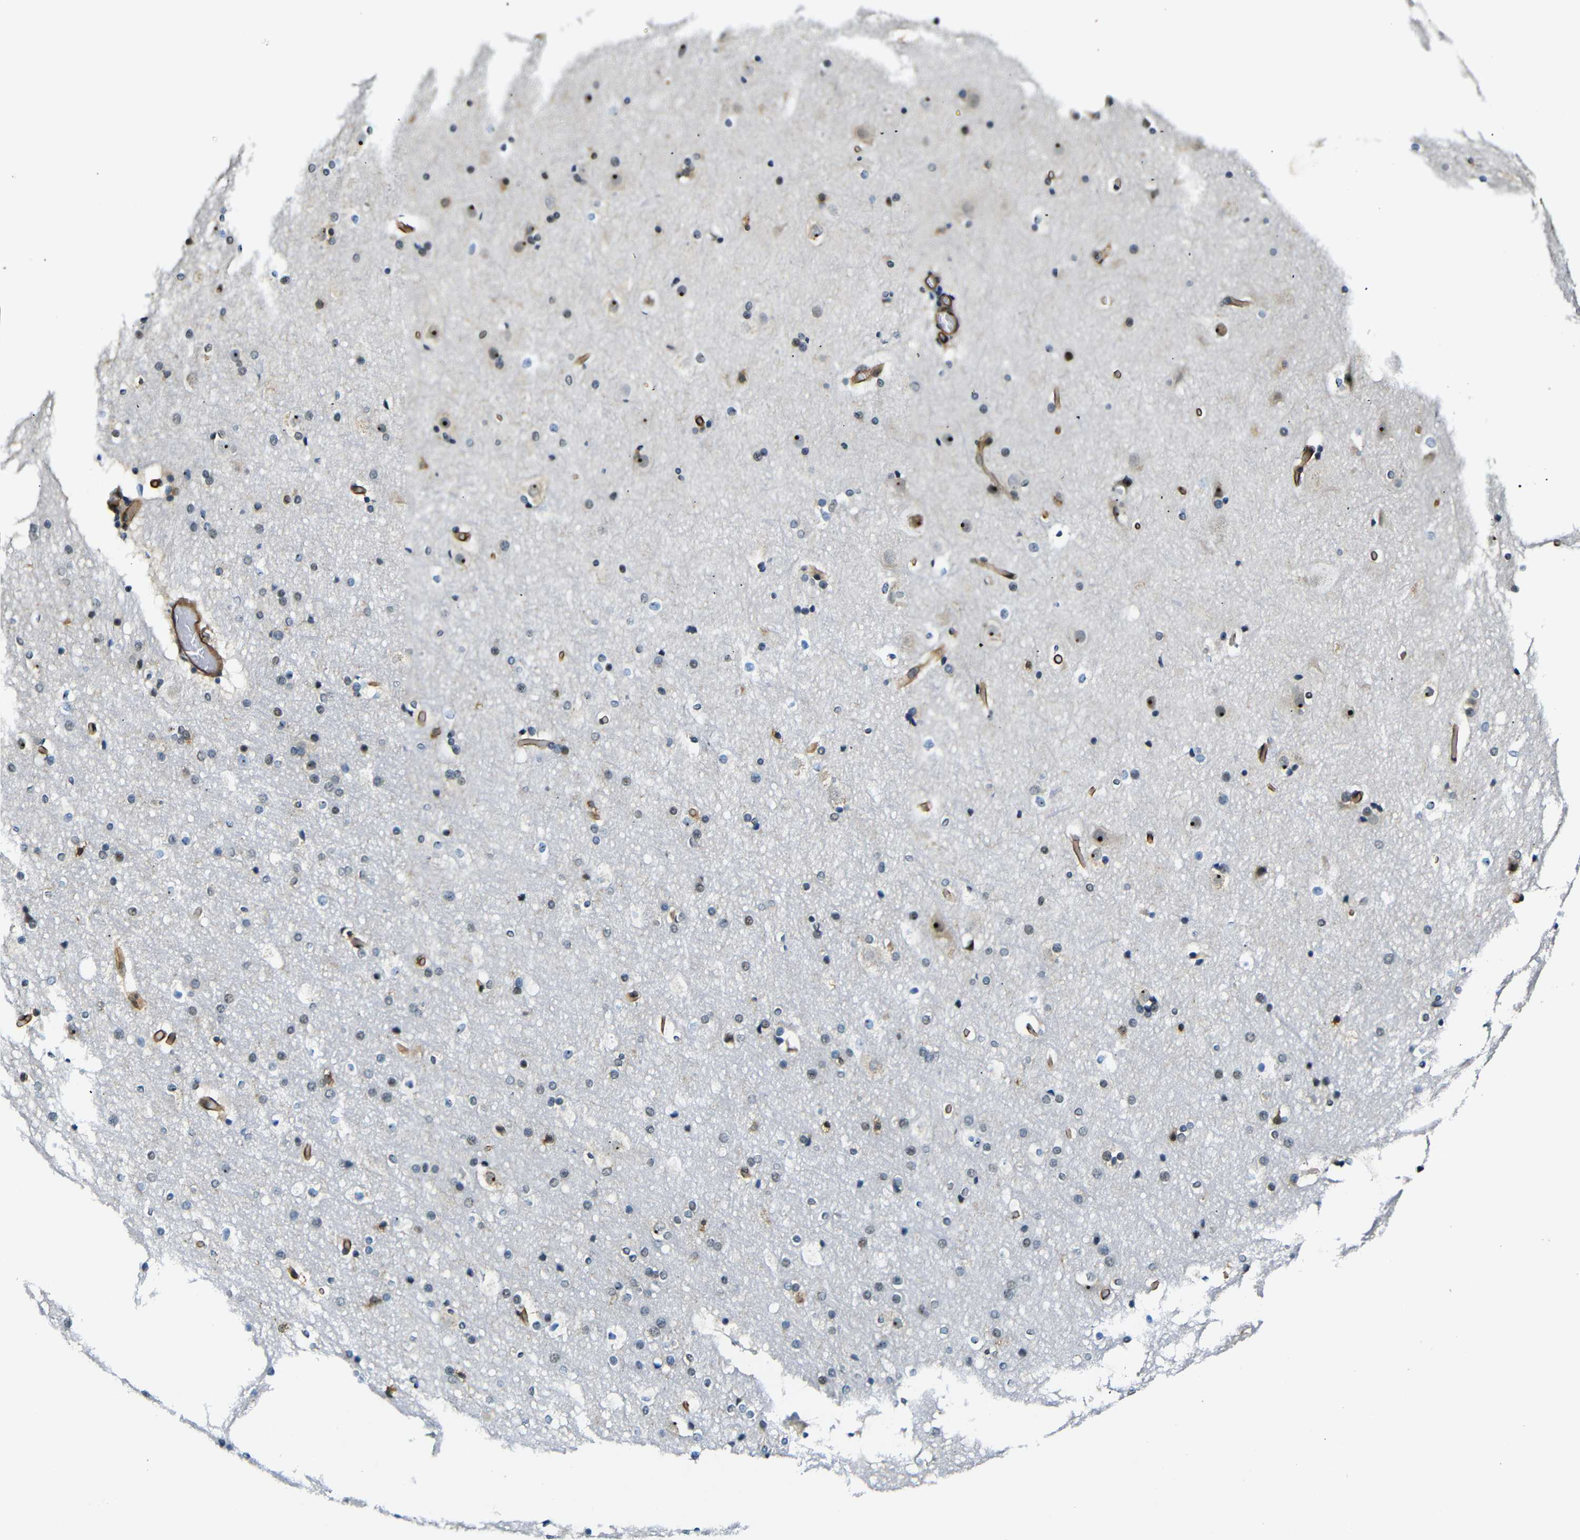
{"staining": {"intensity": "moderate", "quantity": ">75%", "location": "cytoplasmic/membranous"}, "tissue": "cerebral cortex", "cell_type": "Endothelial cells", "image_type": "normal", "snomed": [{"axis": "morphology", "description": "Normal tissue, NOS"}, {"axis": "topography", "description": "Cerebral cortex"}], "caption": "Cerebral cortex stained with DAB (3,3'-diaminobenzidine) immunohistochemistry (IHC) displays medium levels of moderate cytoplasmic/membranous positivity in about >75% of endothelial cells.", "gene": "PARN", "patient": {"sex": "male", "age": 57}}